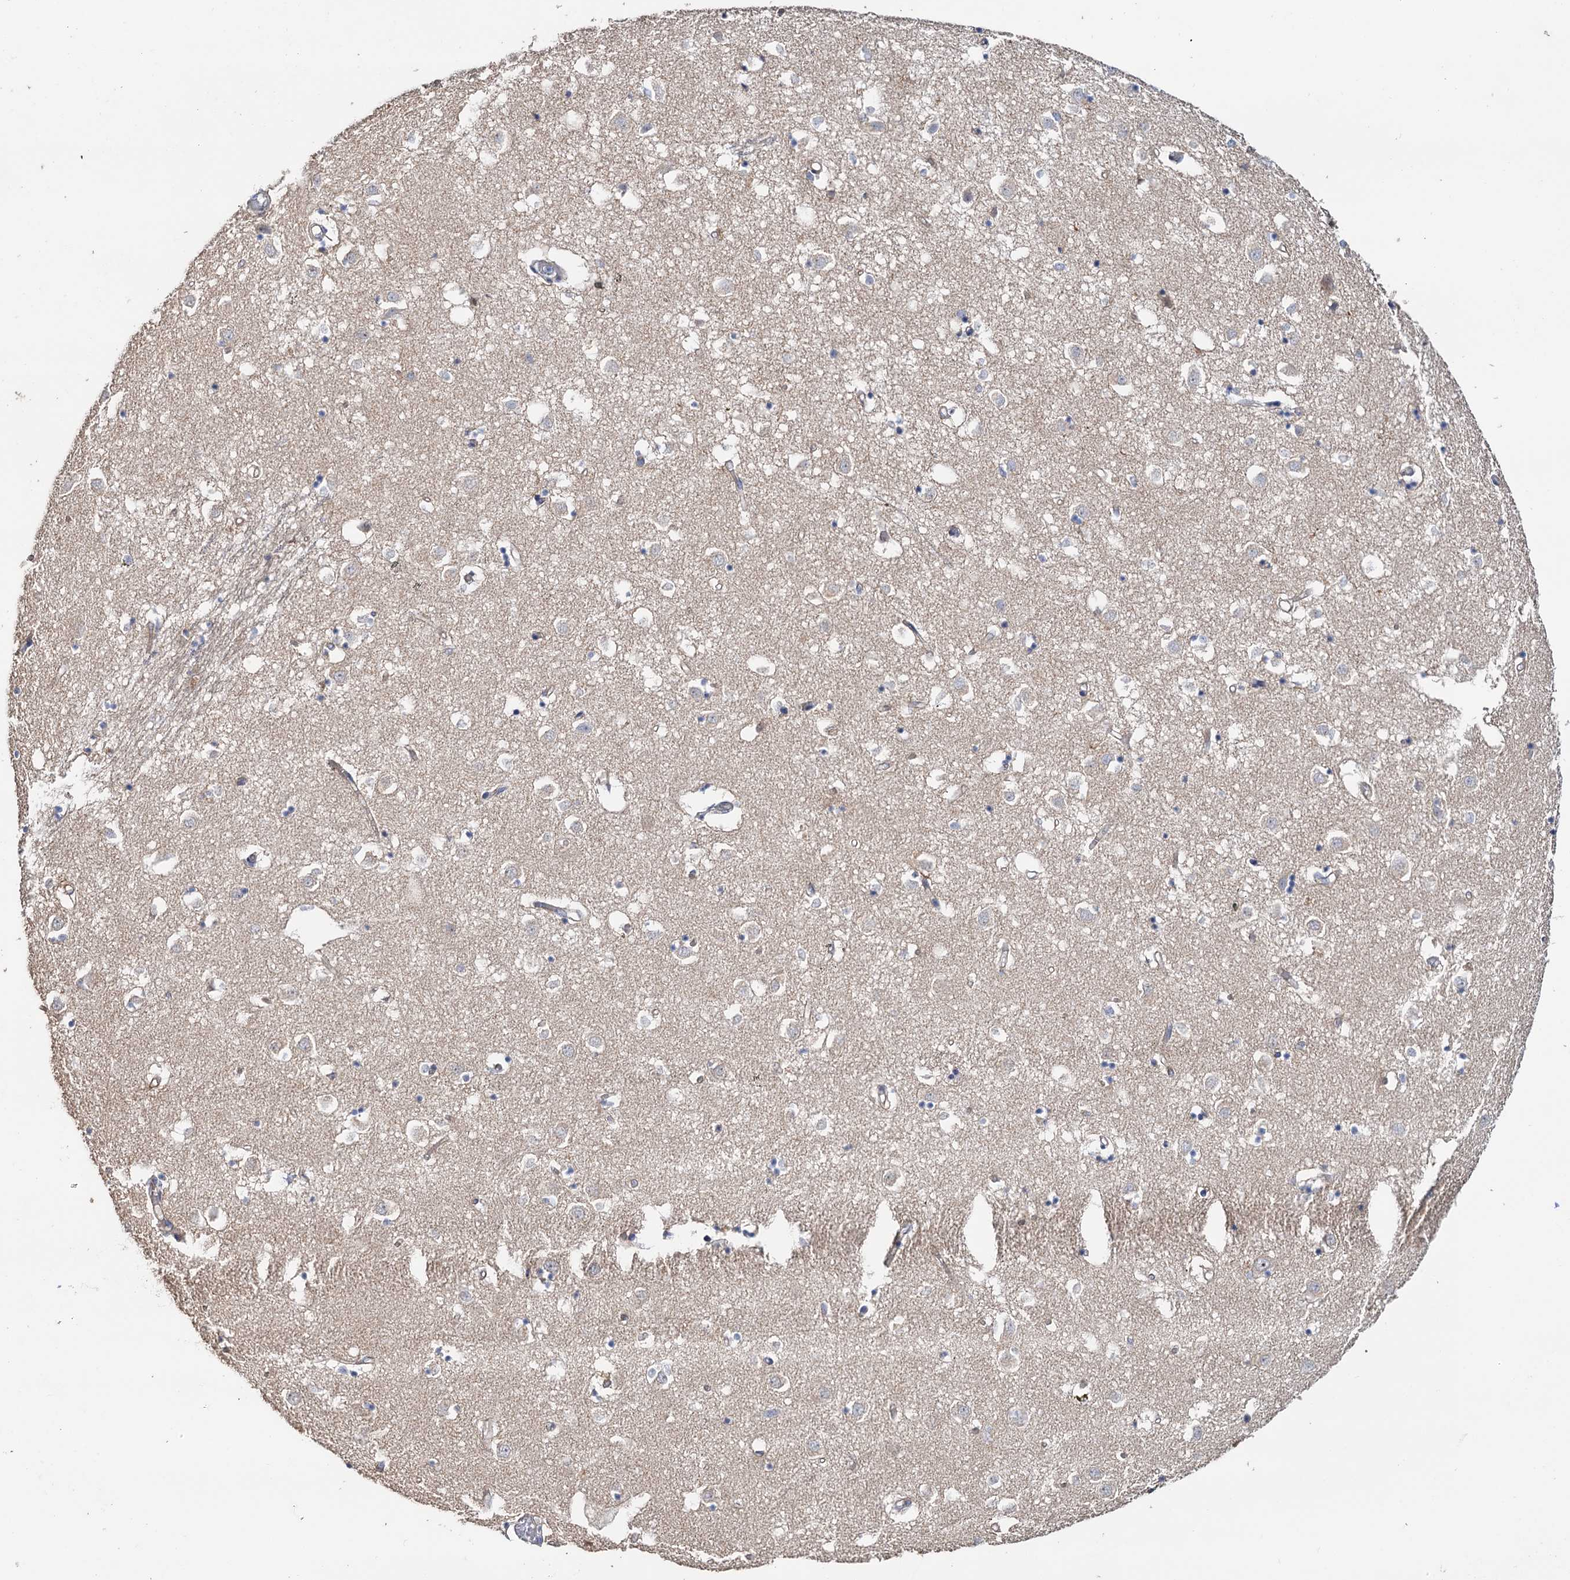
{"staining": {"intensity": "negative", "quantity": "none", "location": "none"}, "tissue": "caudate", "cell_type": "Glial cells", "image_type": "normal", "snomed": [{"axis": "morphology", "description": "Normal tissue, NOS"}, {"axis": "topography", "description": "Lateral ventricle wall"}], "caption": "Immunohistochemistry of unremarkable caudate reveals no expression in glial cells. (DAB (3,3'-diaminobenzidine) immunohistochemistry (IHC) with hematoxylin counter stain).", "gene": "C2CD3", "patient": {"sex": "male", "age": 70}}